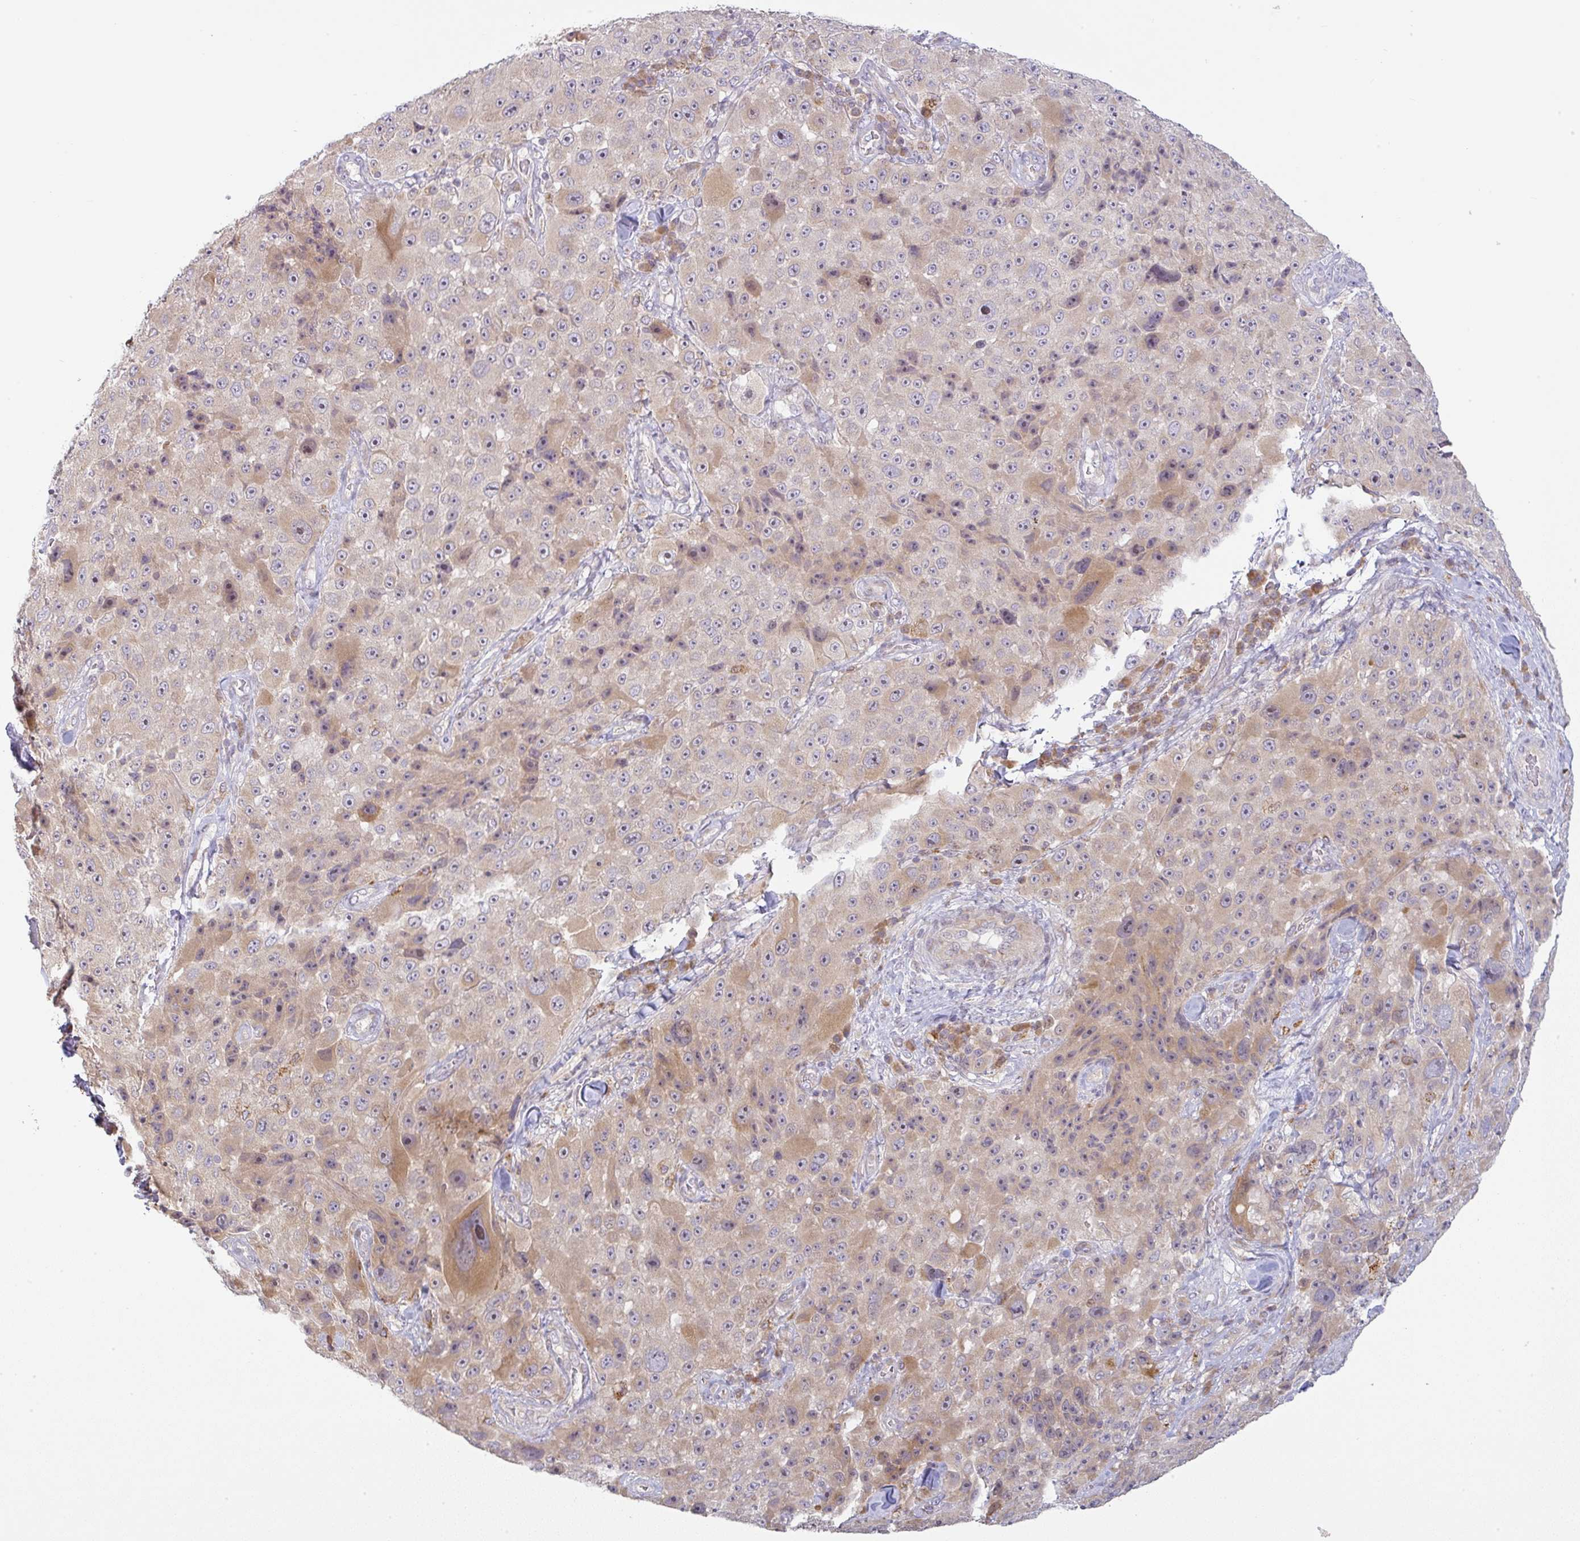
{"staining": {"intensity": "moderate", "quantity": "25%-75%", "location": "cytoplasmic/membranous,nuclear"}, "tissue": "melanoma", "cell_type": "Tumor cells", "image_type": "cancer", "snomed": [{"axis": "morphology", "description": "Malignant melanoma, Metastatic site"}, {"axis": "topography", "description": "Lymph node"}], "caption": "A high-resolution histopathology image shows immunohistochemistry (IHC) staining of melanoma, which displays moderate cytoplasmic/membranous and nuclear expression in approximately 25%-75% of tumor cells.", "gene": "MOB1A", "patient": {"sex": "male", "age": 62}}